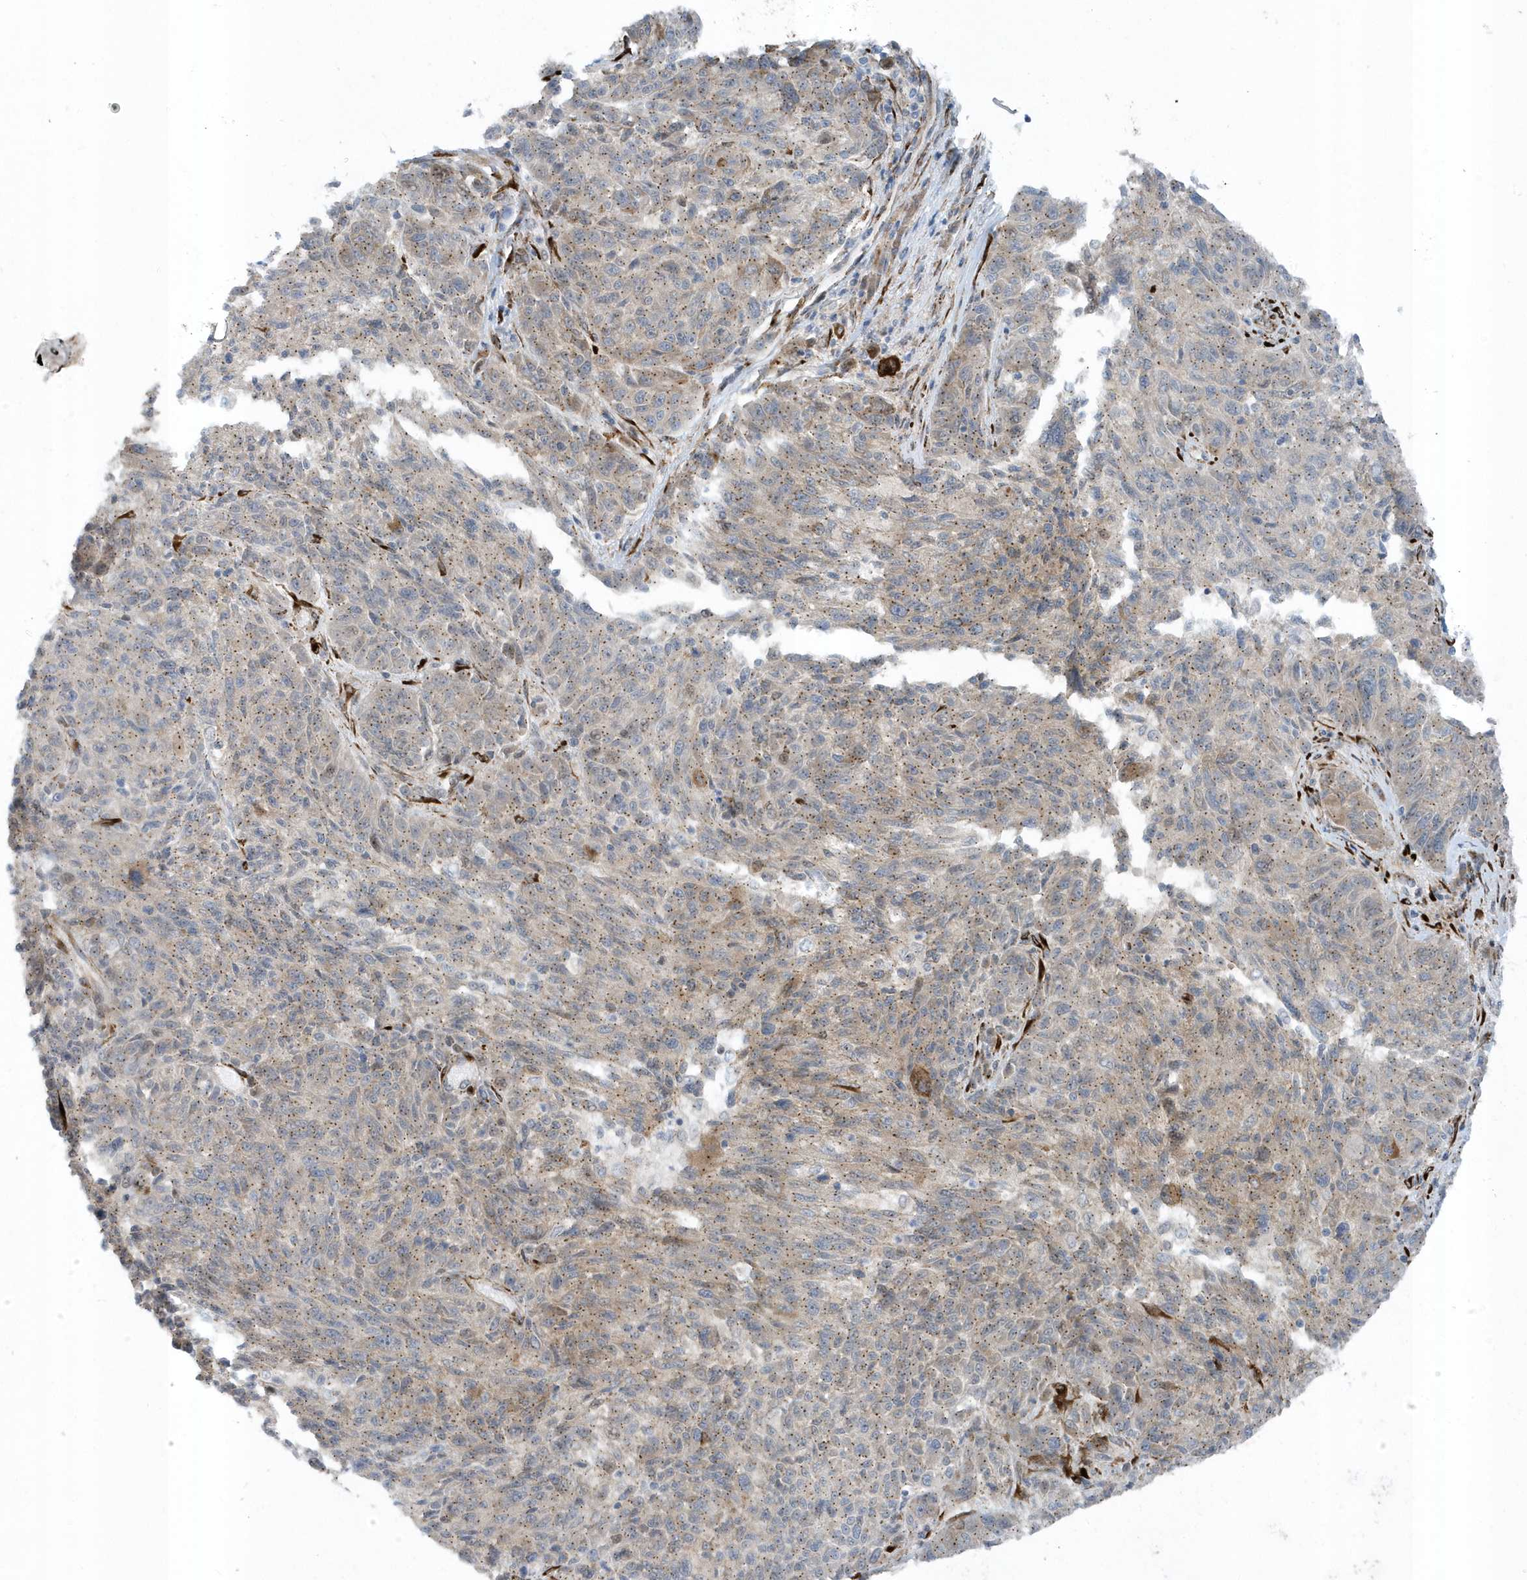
{"staining": {"intensity": "weak", "quantity": ">75%", "location": "cytoplasmic/membranous"}, "tissue": "melanoma", "cell_type": "Tumor cells", "image_type": "cancer", "snomed": [{"axis": "morphology", "description": "Malignant melanoma, NOS"}, {"axis": "topography", "description": "Skin"}], "caption": "Weak cytoplasmic/membranous protein staining is present in approximately >75% of tumor cells in melanoma.", "gene": "FAM98A", "patient": {"sex": "male", "age": 53}}